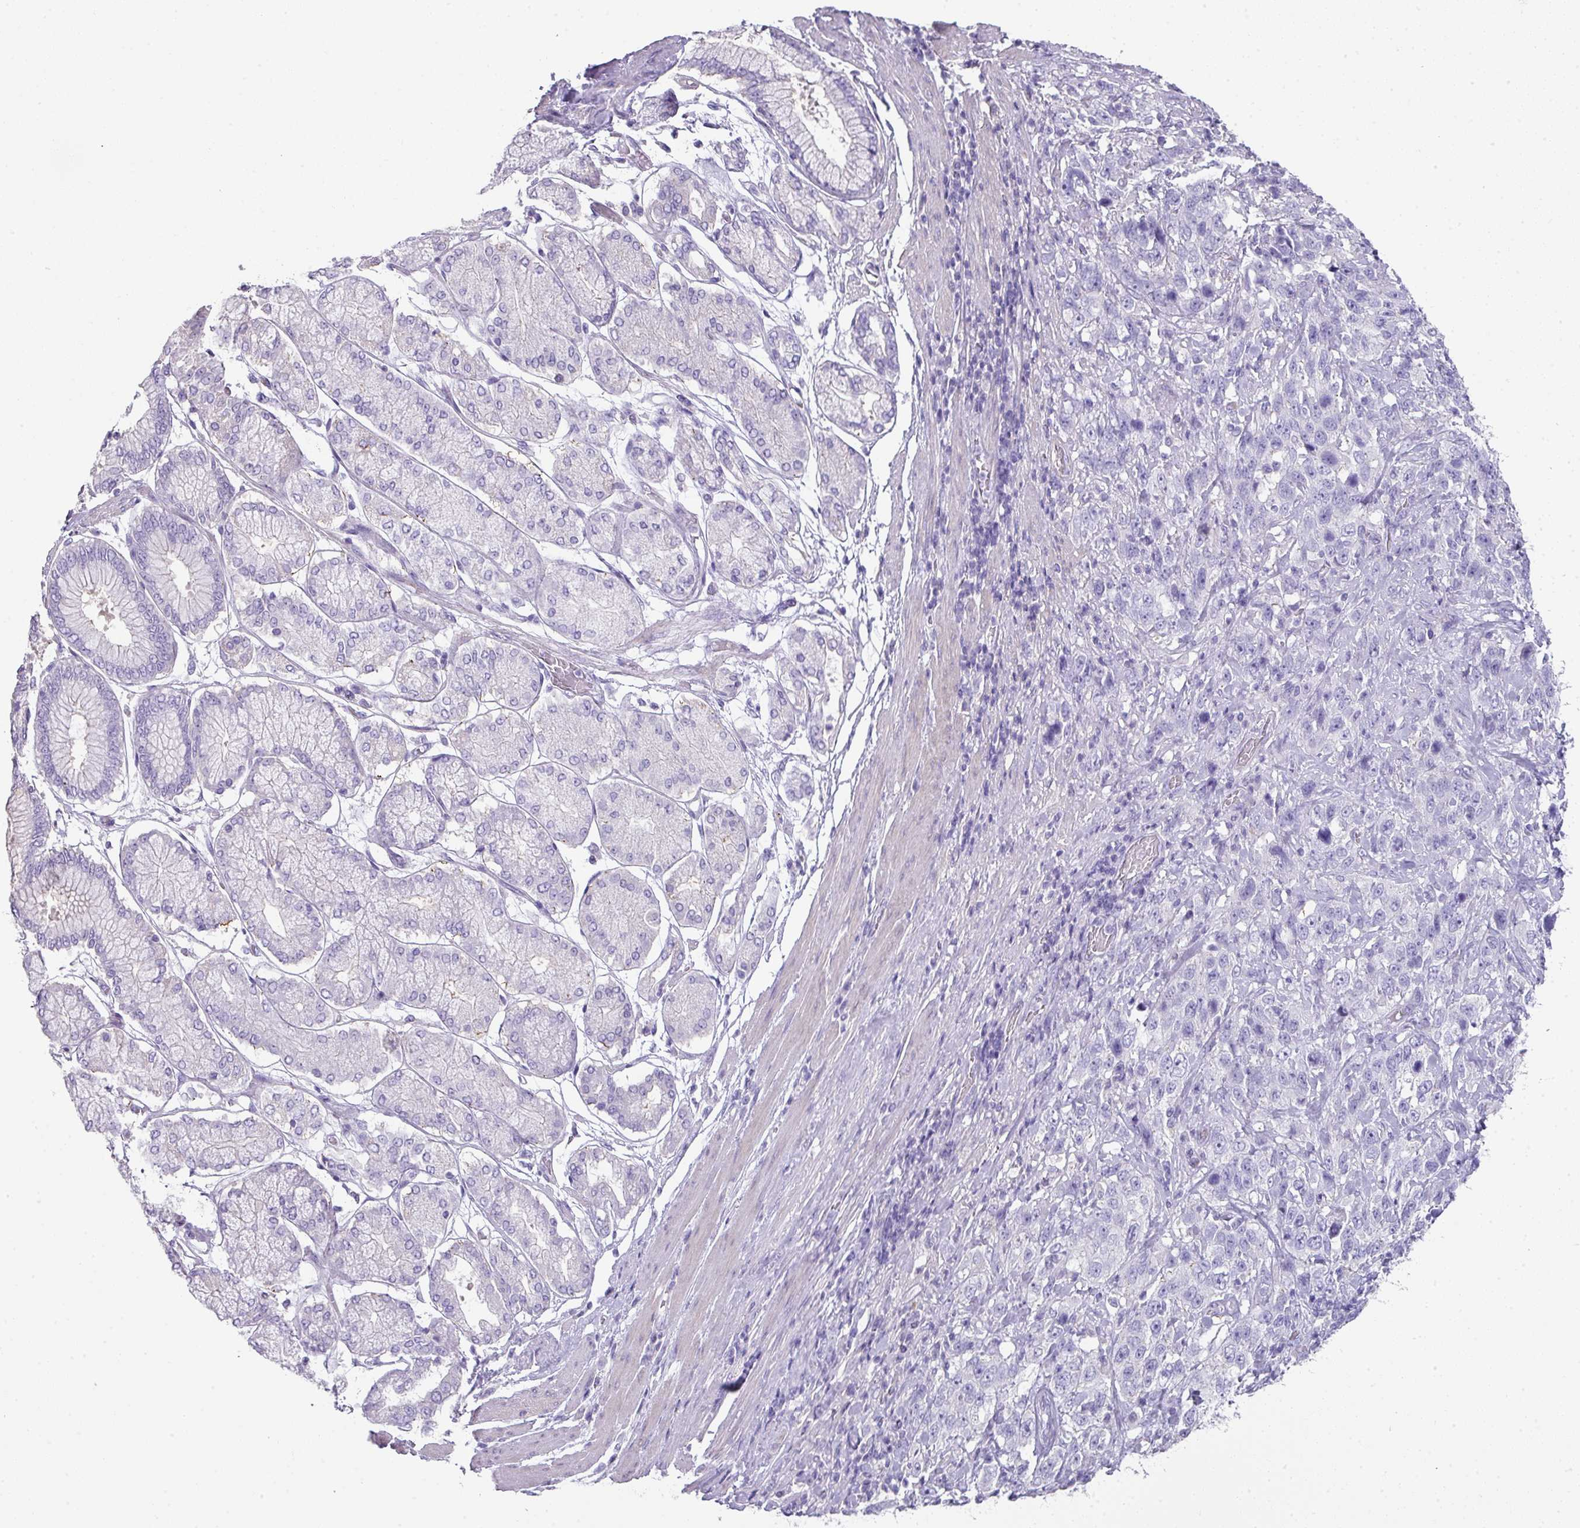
{"staining": {"intensity": "negative", "quantity": "none", "location": "none"}, "tissue": "stomach cancer", "cell_type": "Tumor cells", "image_type": "cancer", "snomed": [{"axis": "morphology", "description": "Normal tissue, NOS"}, {"axis": "morphology", "description": "Adenocarcinoma, NOS"}, {"axis": "topography", "description": "Lymph node"}, {"axis": "topography", "description": "Stomach"}], "caption": "This is a image of immunohistochemistry (IHC) staining of stomach cancer (adenocarcinoma), which shows no positivity in tumor cells.", "gene": "GLI4", "patient": {"sex": "male", "age": 48}}